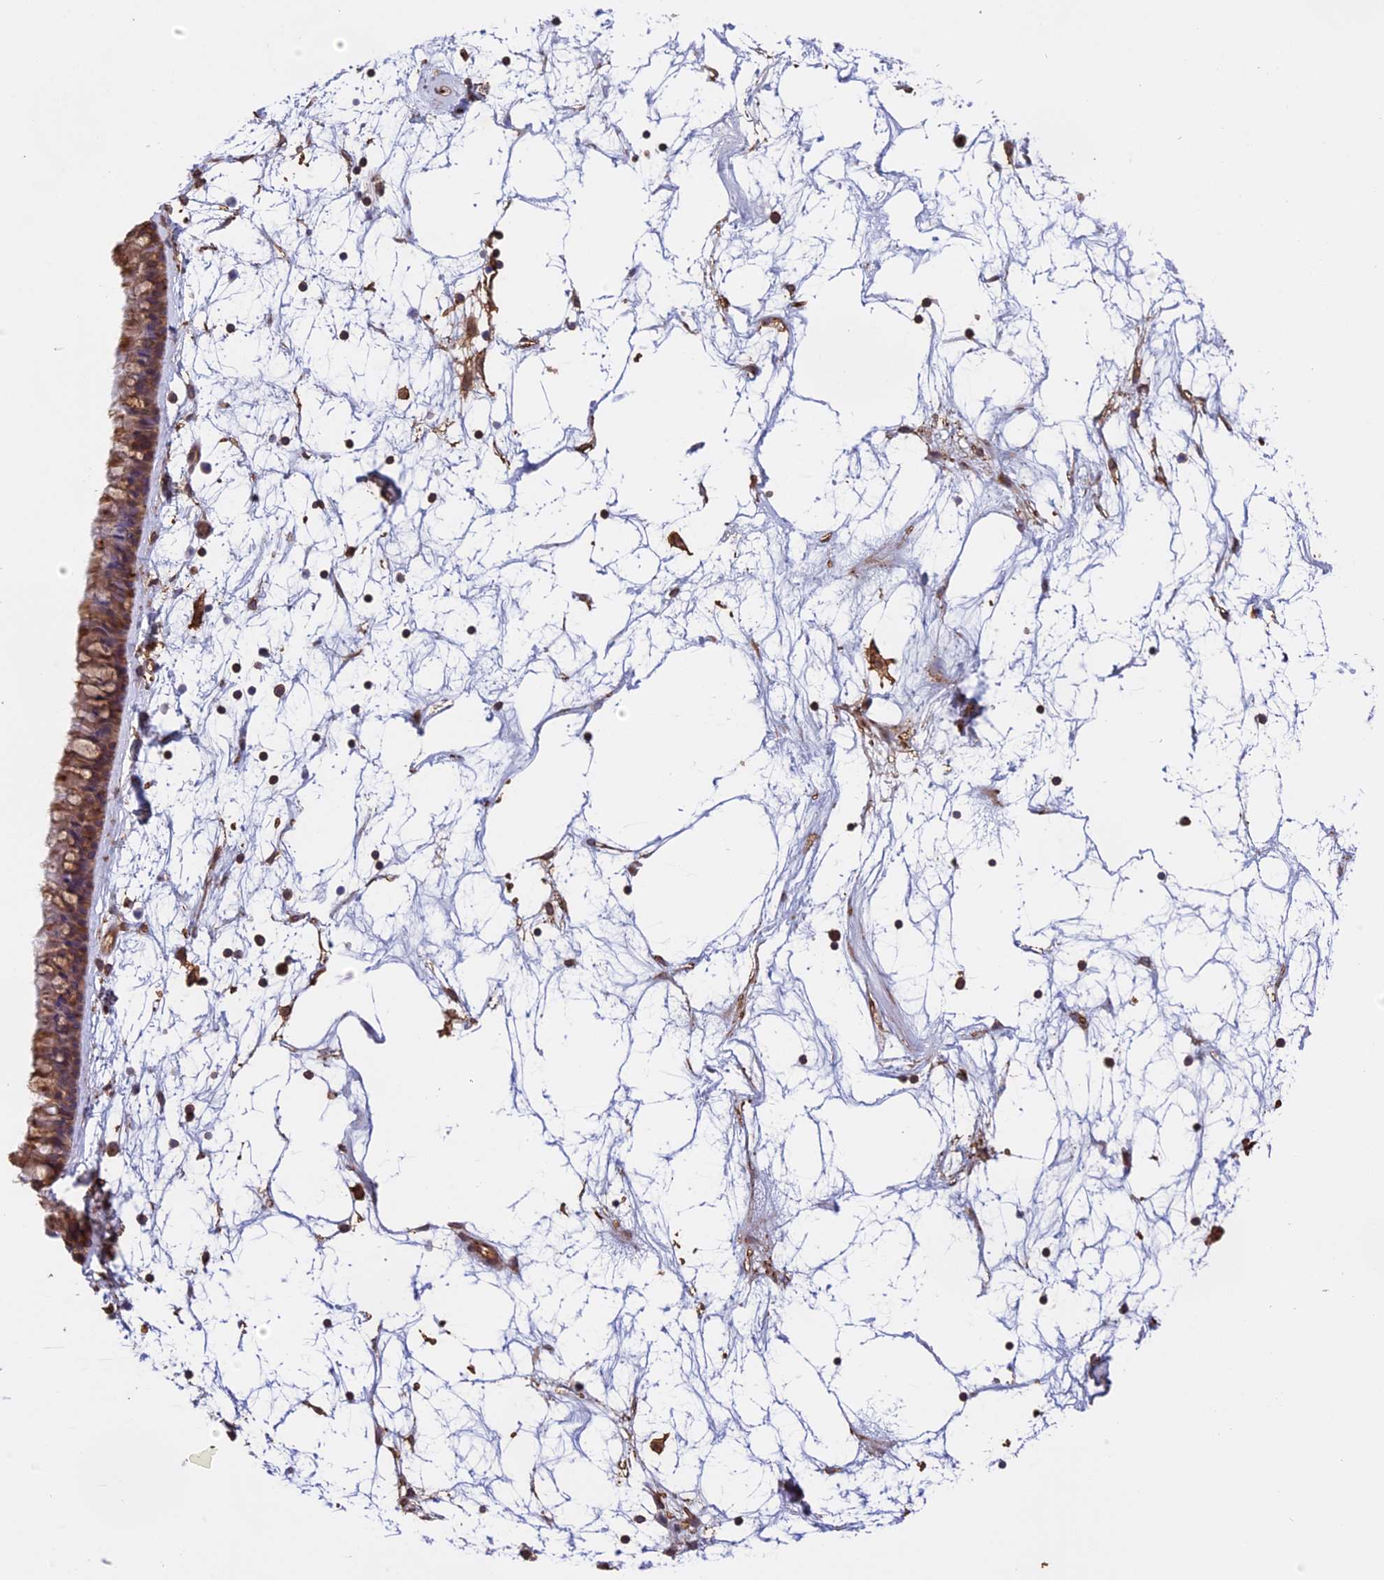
{"staining": {"intensity": "moderate", "quantity": ">75%", "location": "cytoplasmic/membranous"}, "tissue": "nasopharynx", "cell_type": "Respiratory epithelial cells", "image_type": "normal", "snomed": [{"axis": "morphology", "description": "Normal tissue, NOS"}, {"axis": "topography", "description": "Nasopharynx"}], "caption": "Moderate cytoplasmic/membranous positivity for a protein is appreciated in about >75% of respiratory epithelial cells of unremarkable nasopharynx using immunohistochemistry (IHC).", "gene": "TMEM255B", "patient": {"sex": "male", "age": 64}}